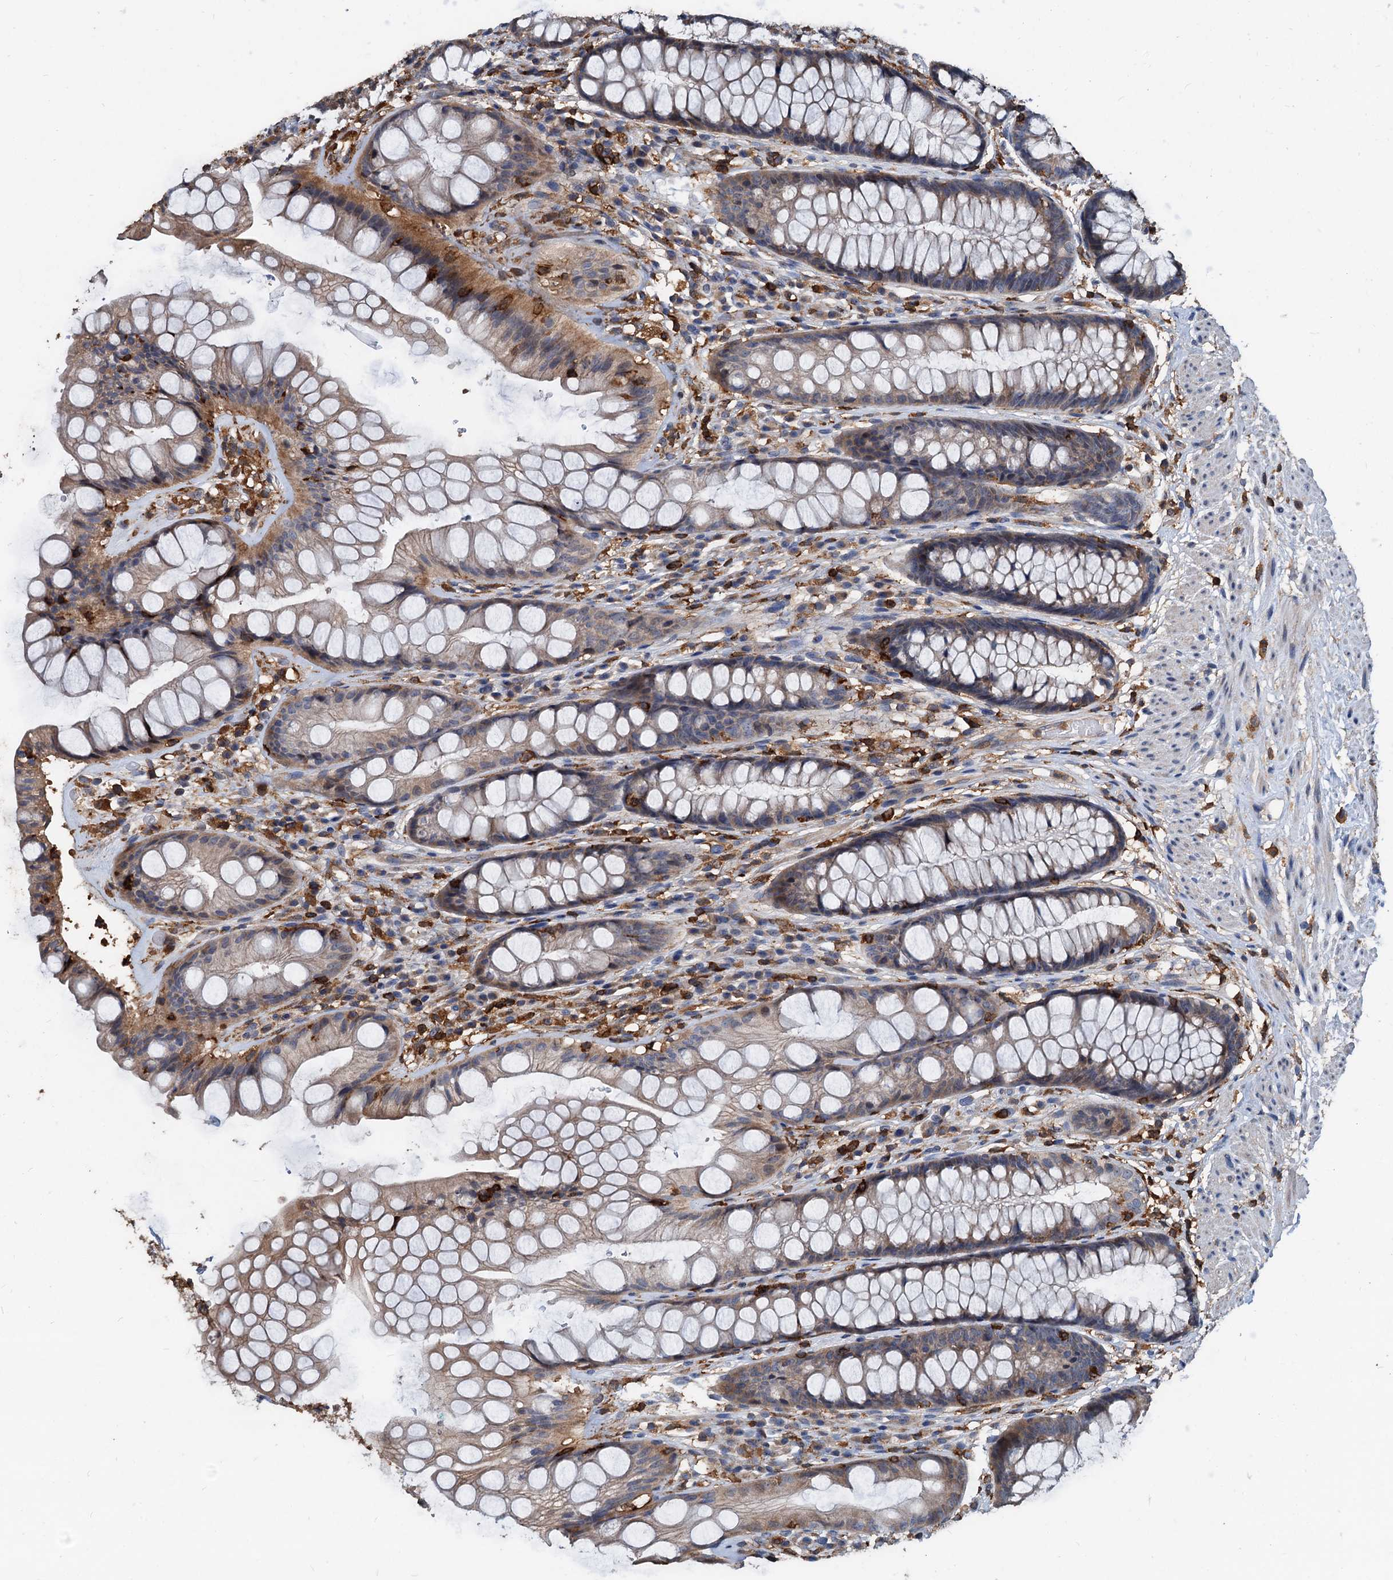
{"staining": {"intensity": "moderate", "quantity": ">75%", "location": "cytoplasmic/membranous"}, "tissue": "rectum", "cell_type": "Glandular cells", "image_type": "normal", "snomed": [{"axis": "morphology", "description": "Normal tissue, NOS"}, {"axis": "topography", "description": "Rectum"}], "caption": "A histopathology image showing moderate cytoplasmic/membranous staining in about >75% of glandular cells in normal rectum, as visualized by brown immunohistochemical staining.", "gene": "LCP2", "patient": {"sex": "male", "age": 74}}